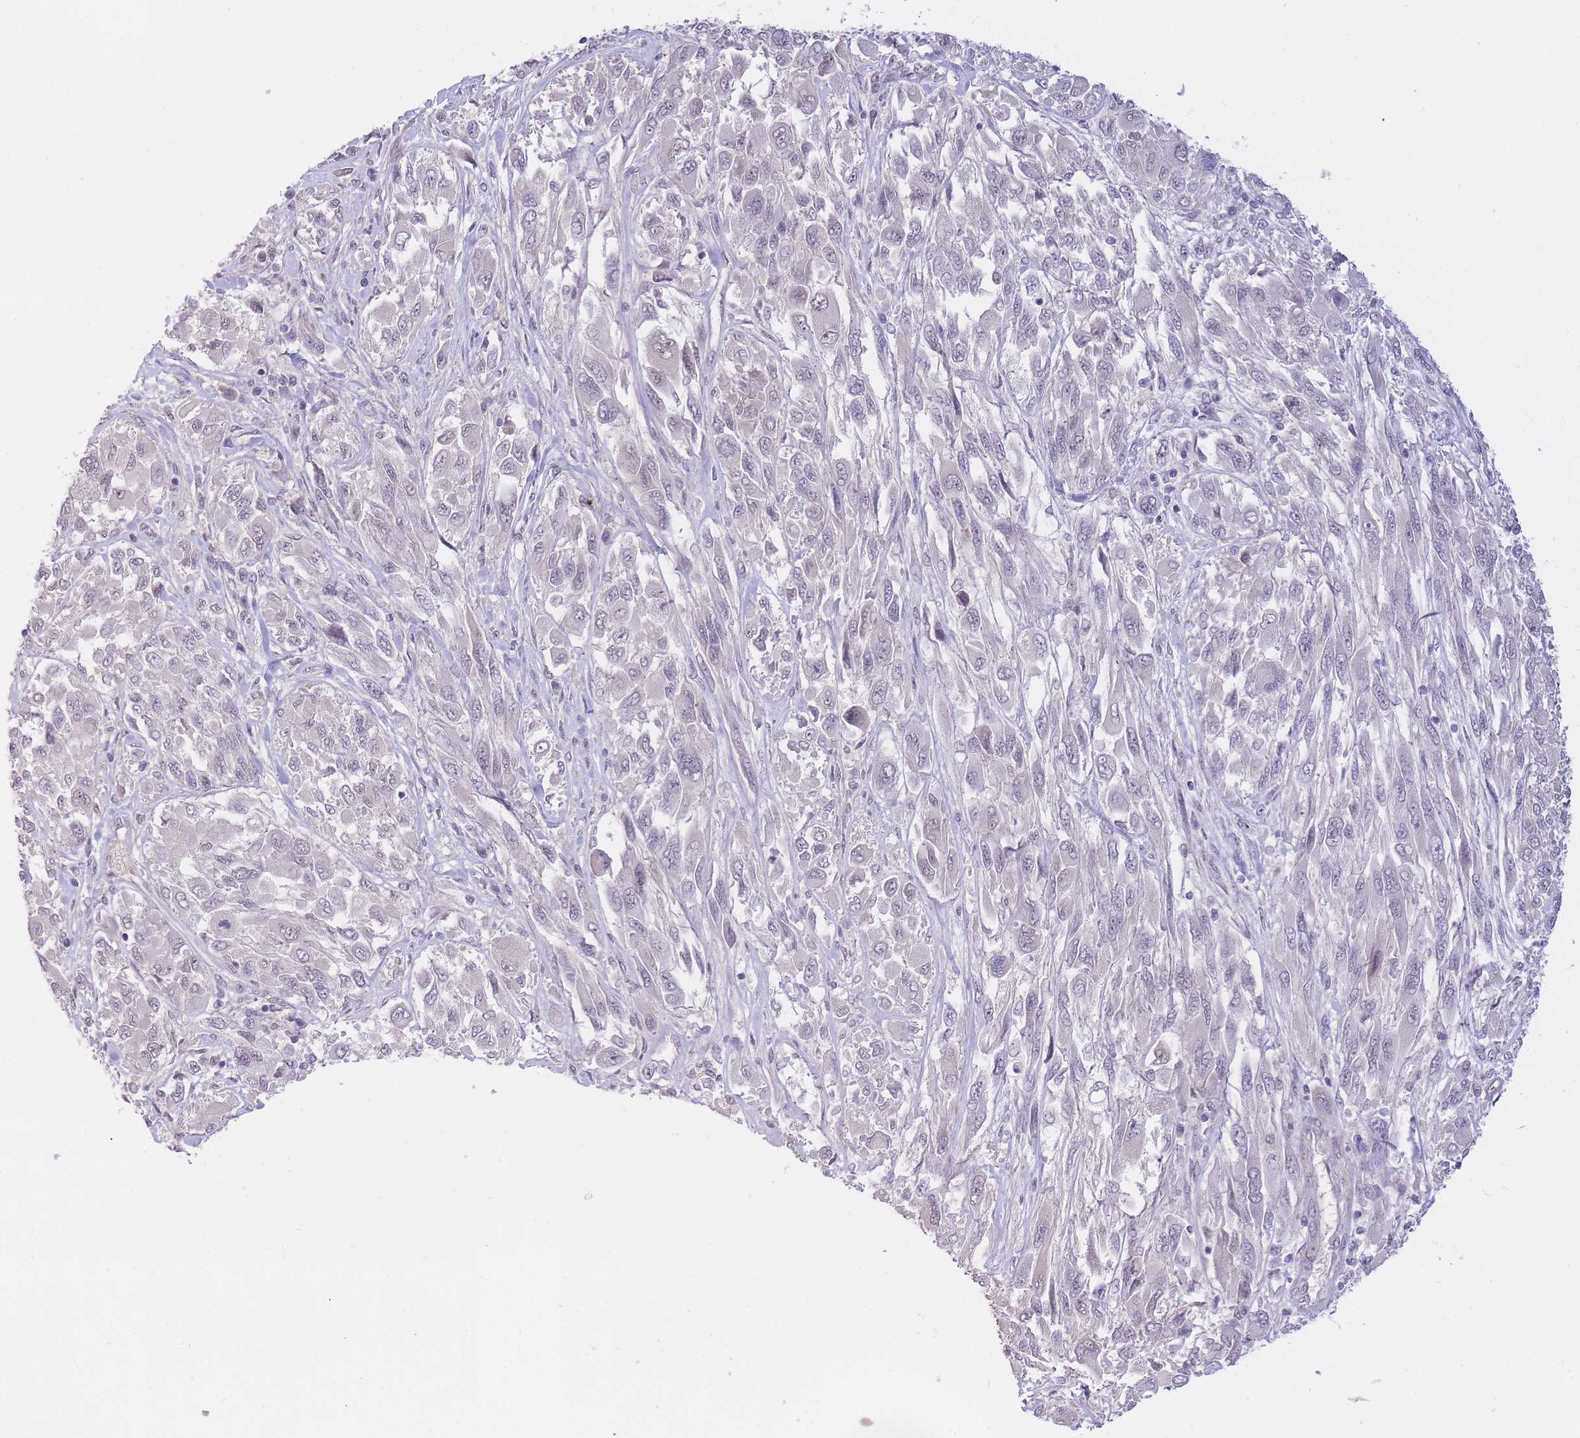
{"staining": {"intensity": "negative", "quantity": "none", "location": "none"}, "tissue": "melanoma", "cell_type": "Tumor cells", "image_type": "cancer", "snomed": [{"axis": "morphology", "description": "Malignant melanoma, NOS"}, {"axis": "topography", "description": "Skin"}], "caption": "This is an immunohistochemistry photomicrograph of melanoma. There is no staining in tumor cells.", "gene": "GOLGA6L25", "patient": {"sex": "female", "age": 91}}